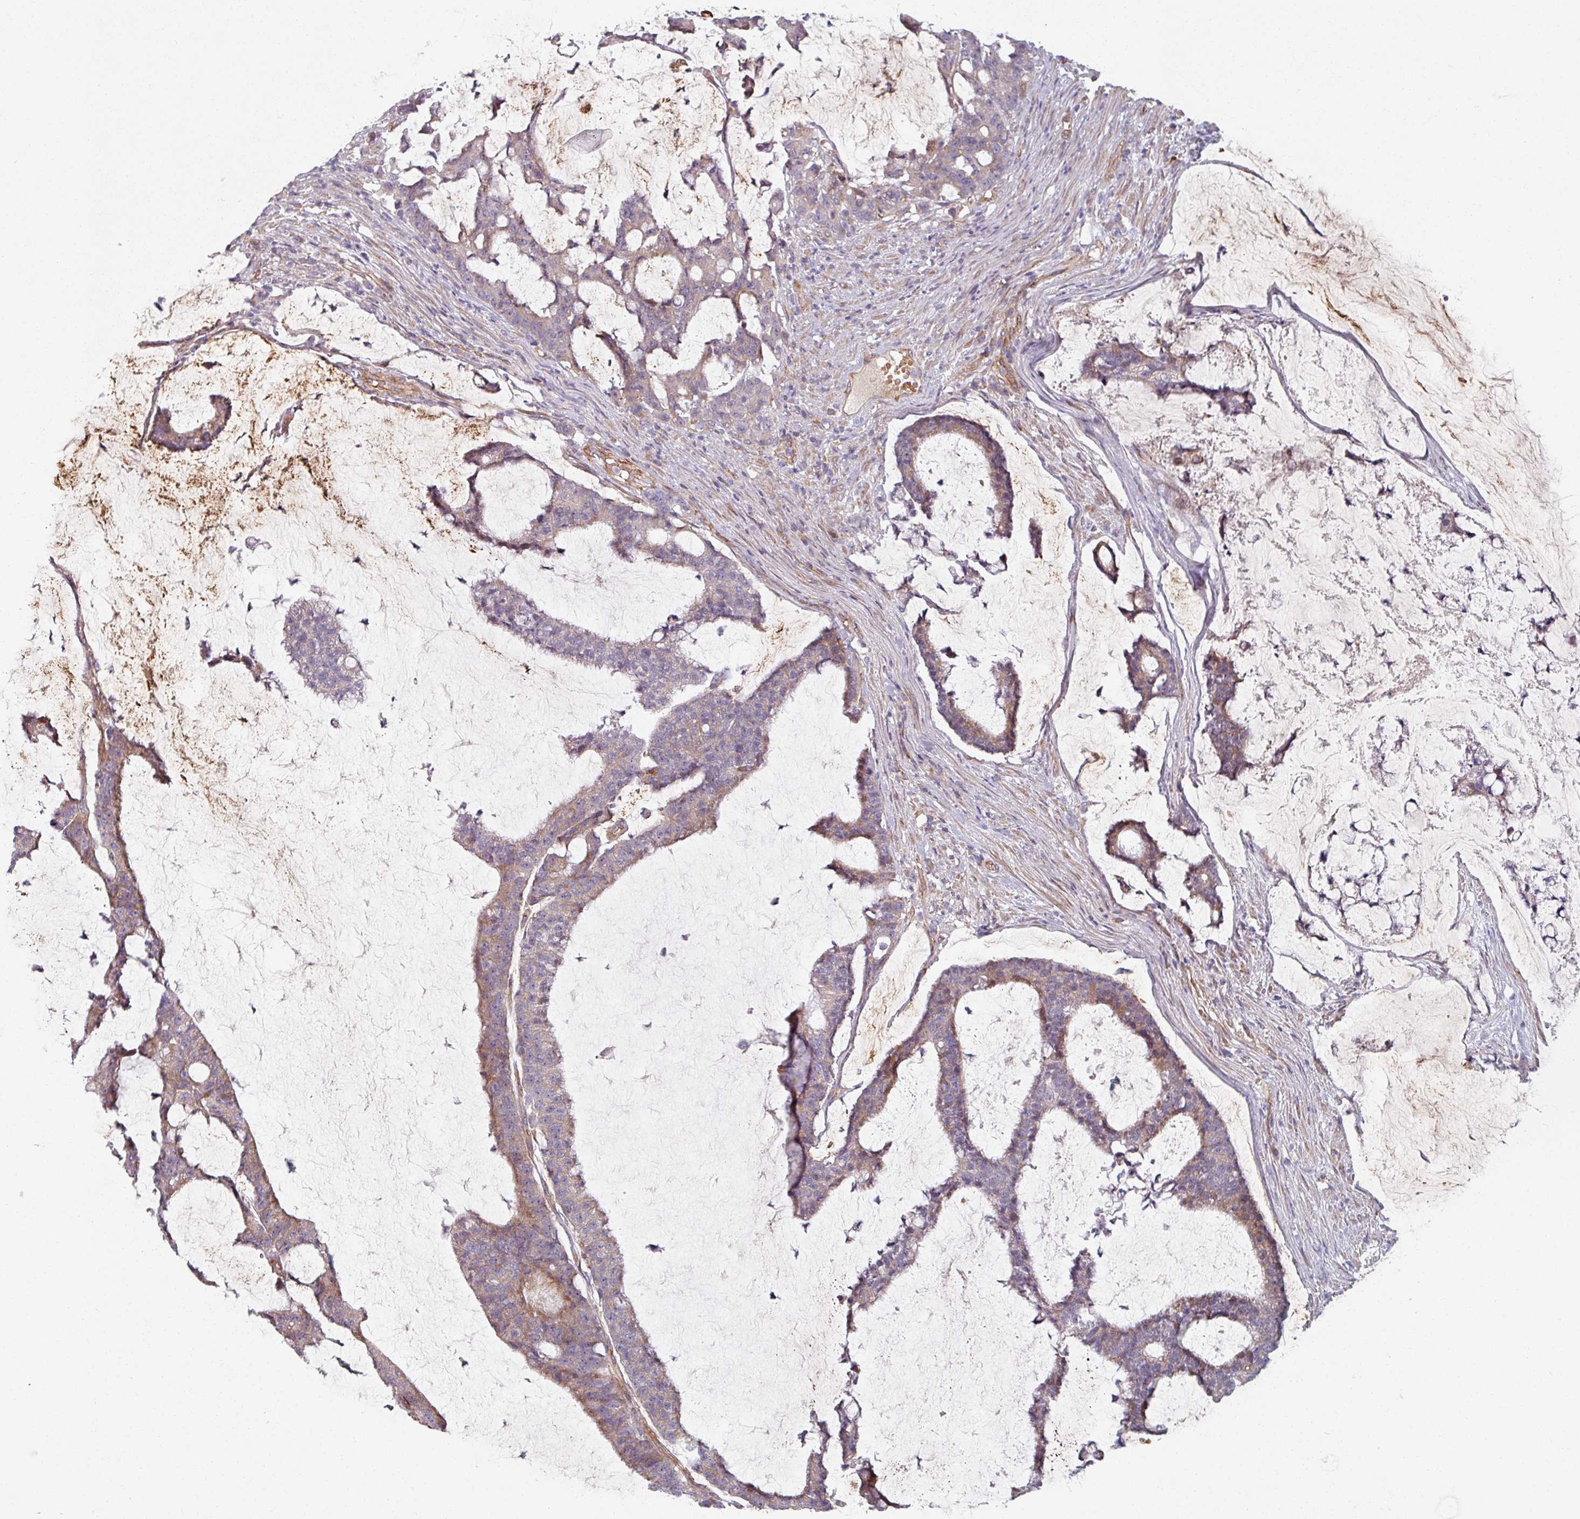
{"staining": {"intensity": "moderate", "quantity": "<25%", "location": "cytoplasmic/membranous"}, "tissue": "colorectal cancer", "cell_type": "Tumor cells", "image_type": "cancer", "snomed": [{"axis": "morphology", "description": "Adenocarcinoma, NOS"}, {"axis": "topography", "description": "Colon"}], "caption": "Immunohistochemistry (IHC) (DAB (3,3'-diaminobenzidine)) staining of adenocarcinoma (colorectal) shows moderate cytoplasmic/membranous protein staining in approximately <25% of tumor cells.", "gene": "C4BPB", "patient": {"sex": "female", "age": 84}}